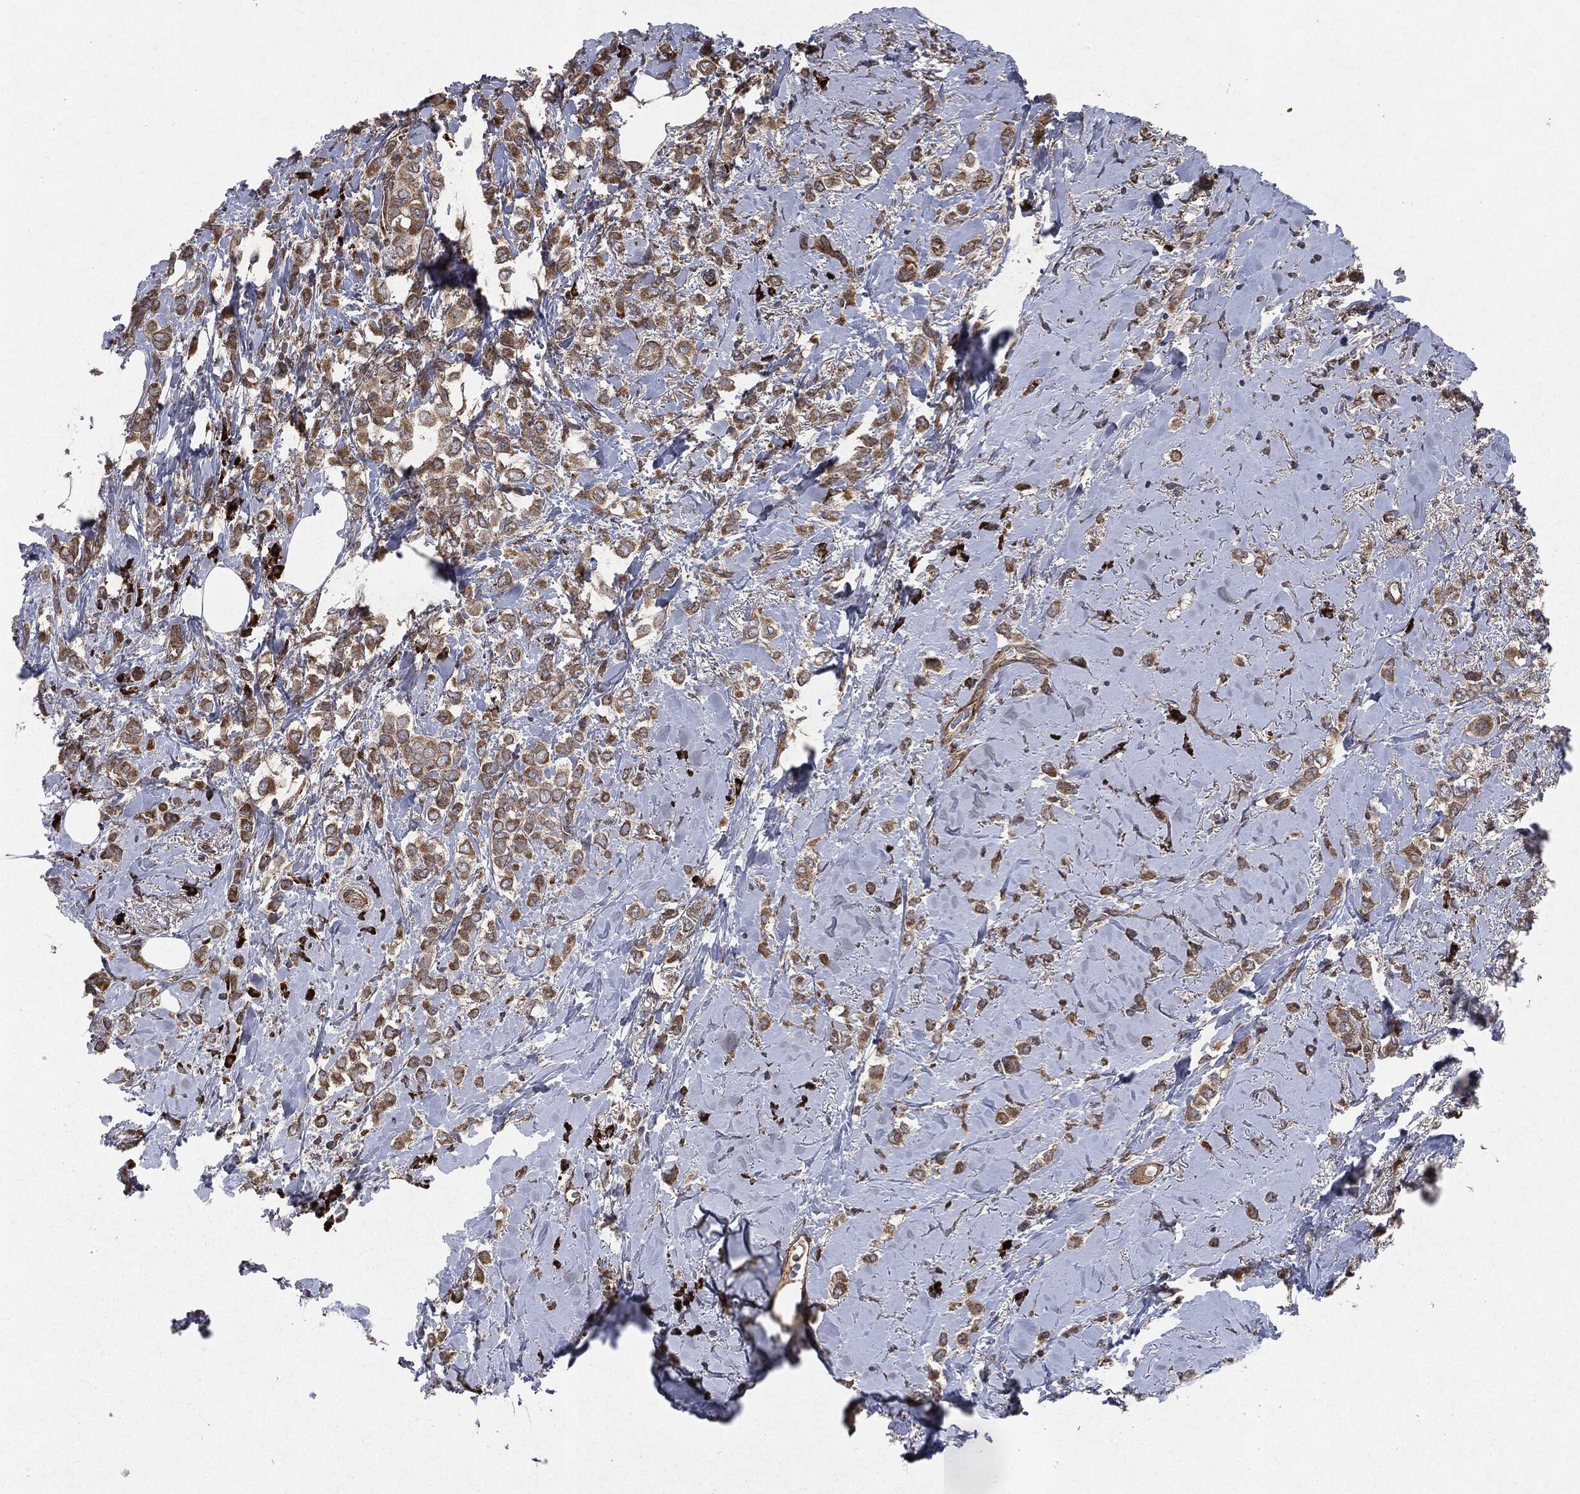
{"staining": {"intensity": "moderate", "quantity": "25%-75%", "location": "cytoplasmic/membranous"}, "tissue": "breast cancer", "cell_type": "Tumor cells", "image_type": "cancer", "snomed": [{"axis": "morphology", "description": "Lobular carcinoma"}, {"axis": "topography", "description": "Breast"}], "caption": "Immunohistochemistry staining of breast cancer (lobular carcinoma), which displays medium levels of moderate cytoplasmic/membranous positivity in about 25%-75% of tumor cells indicating moderate cytoplasmic/membranous protein positivity. The staining was performed using DAB (brown) for protein detection and nuclei were counterstained in hematoxylin (blue).", "gene": "RAF1", "patient": {"sex": "female", "age": 66}}